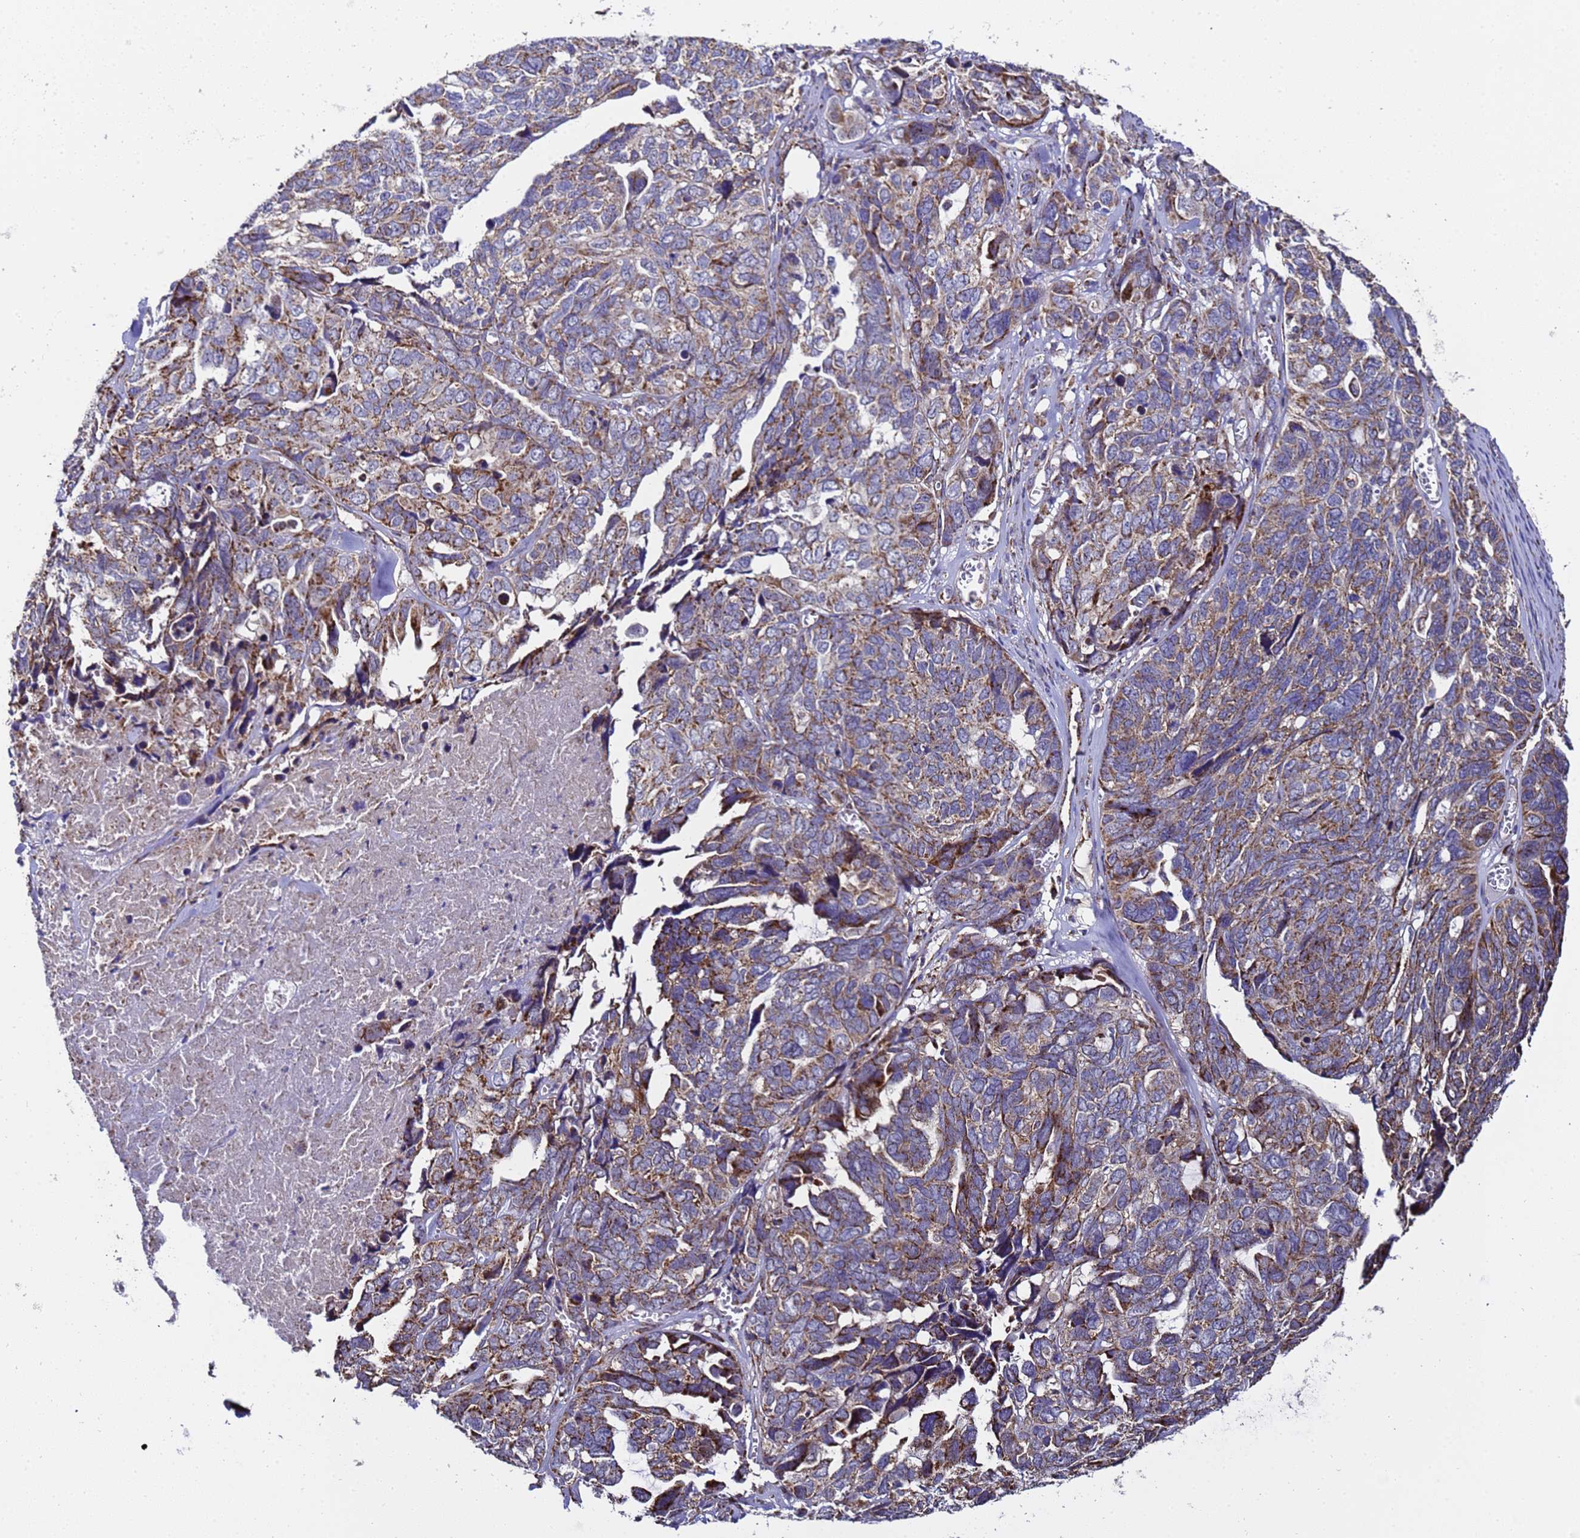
{"staining": {"intensity": "moderate", "quantity": ">75%", "location": "cytoplasmic/membranous"}, "tissue": "ovarian cancer", "cell_type": "Tumor cells", "image_type": "cancer", "snomed": [{"axis": "morphology", "description": "Cystadenocarcinoma, serous, NOS"}, {"axis": "topography", "description": "Ovary"}], "caption": "Immunohistochemistry staining of ovarian cancer, which exhibits medium levels of moderate cytoplasmic/membranous staining in approximately >75% of tumor cells indicating moderate cytoplasmic/membranous protein staining. The staining was performed using DAB (brown) for protein detection and nuclei were counterstained in hematoxylin (blue).", "gene": "MRPS12", "patient": {"sex": "female", "age": 79}}